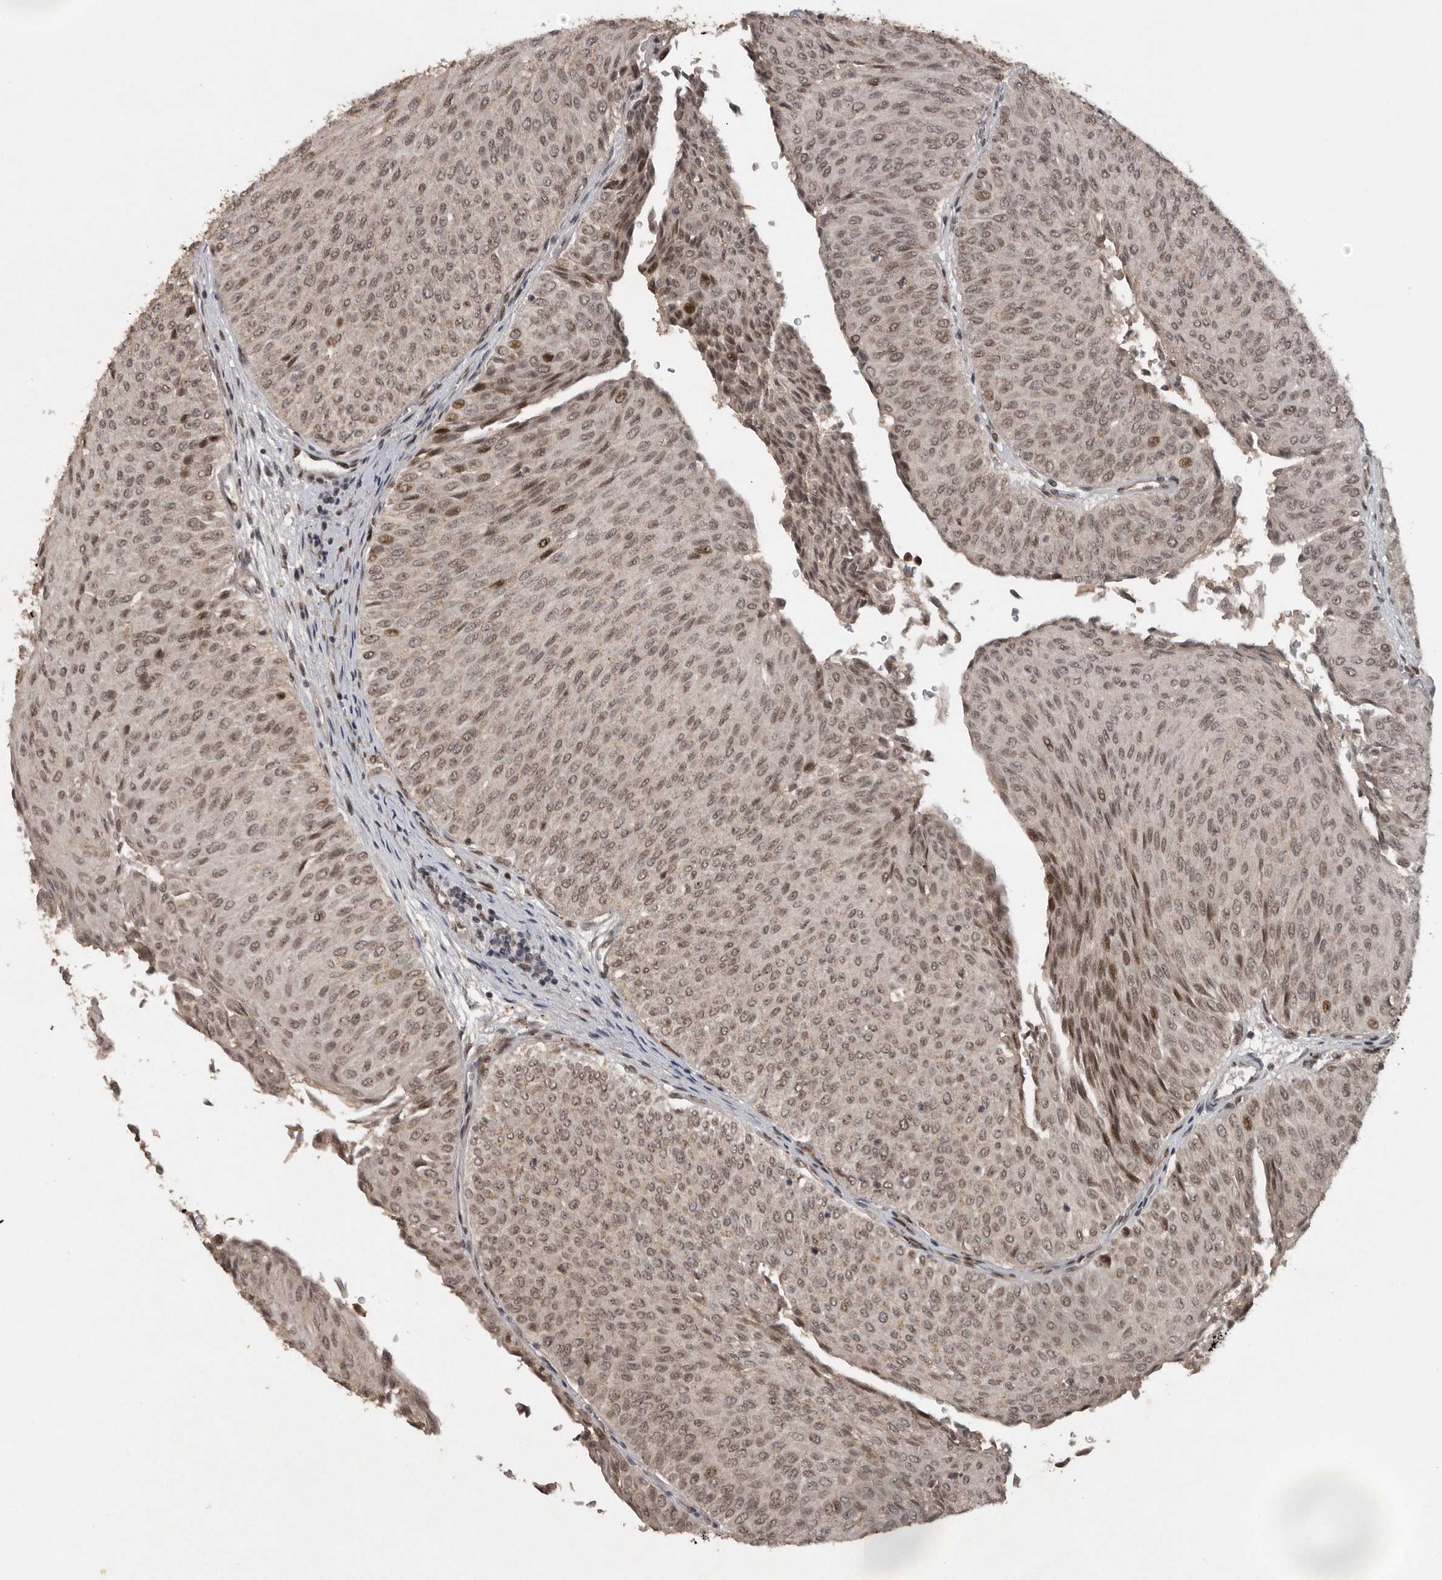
{"staining": {"intensity": "moderate", "quantity": ">75%", "location": "nuclear"}, "tissue": "urothelial cancer", "cell_type": "Tumor cells", "image_type": "cancer", "snomed": [{"axis": "morphology", "description": "Urothelial carcinoma, Low grade"}, {"axis": "topography", "description": "Urinary bladder"}], "caption": "The micrograph reveals immunohistochemical staining of low-grade urothelial carcinoma. There is moderate nuclear staining is seen in approximately >75% of tumor cells. (DAB IHC with brightfield microscopy, high magnification).", "gene": "CDC27", "patient": {"sex": "male", "age": 78}}